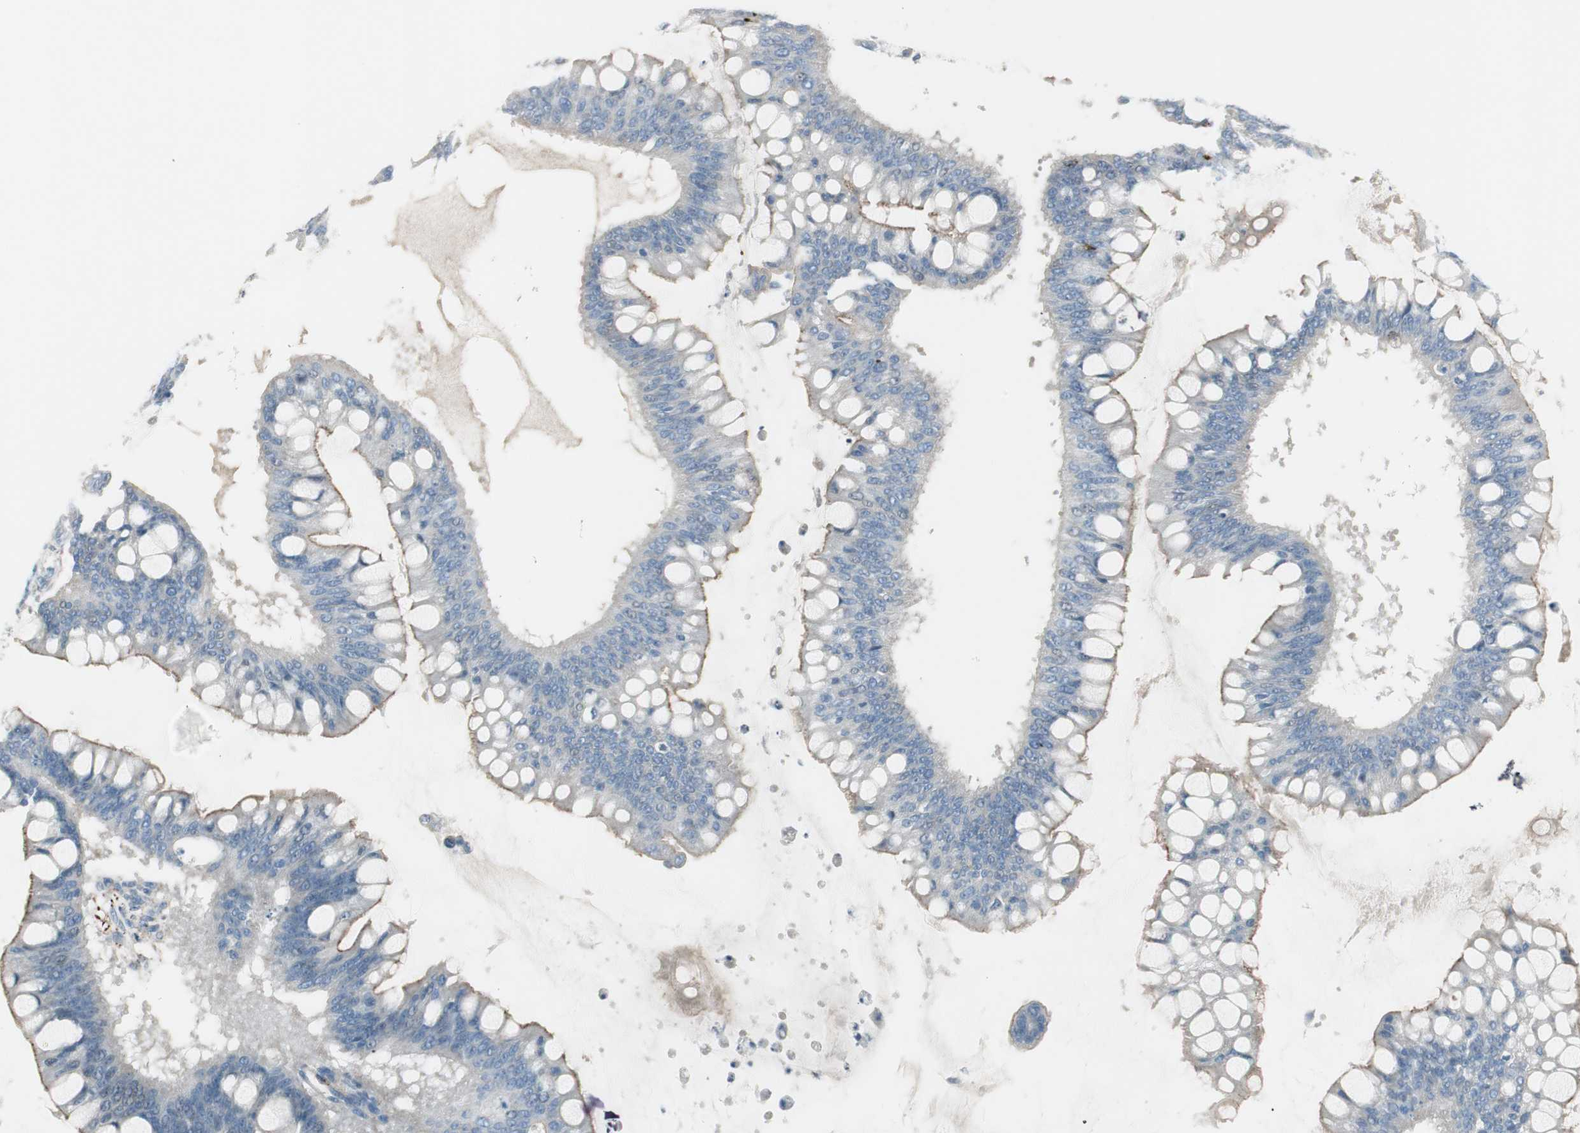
{"staining": {"intensity": "weak", "quantity": "25%-75%", "location": "cytoplasmic/membranous"}, "tissue": "ovarian cancer", "cell_type": "Tumor cells", "image_type": "cancer", "snomed": [{"axis": "morphology", "description": "Cystadenocarcinoma, mucinous, NOS"}, {"axis": "topography", "description": "Ovary"}], "caption": "High-magnification brightfield microscopy of mucinous cystadenocarcinoma (ovarian) stained with DAB (brown) and counterstained with hematoxylin (blue). tumor cells exhibit weak cytoplasmic/membranous expression is identified in approximately25%-75% of cells.", "gene": "CACNA2D1", "patient": {"sex": "female", "age": 73}}